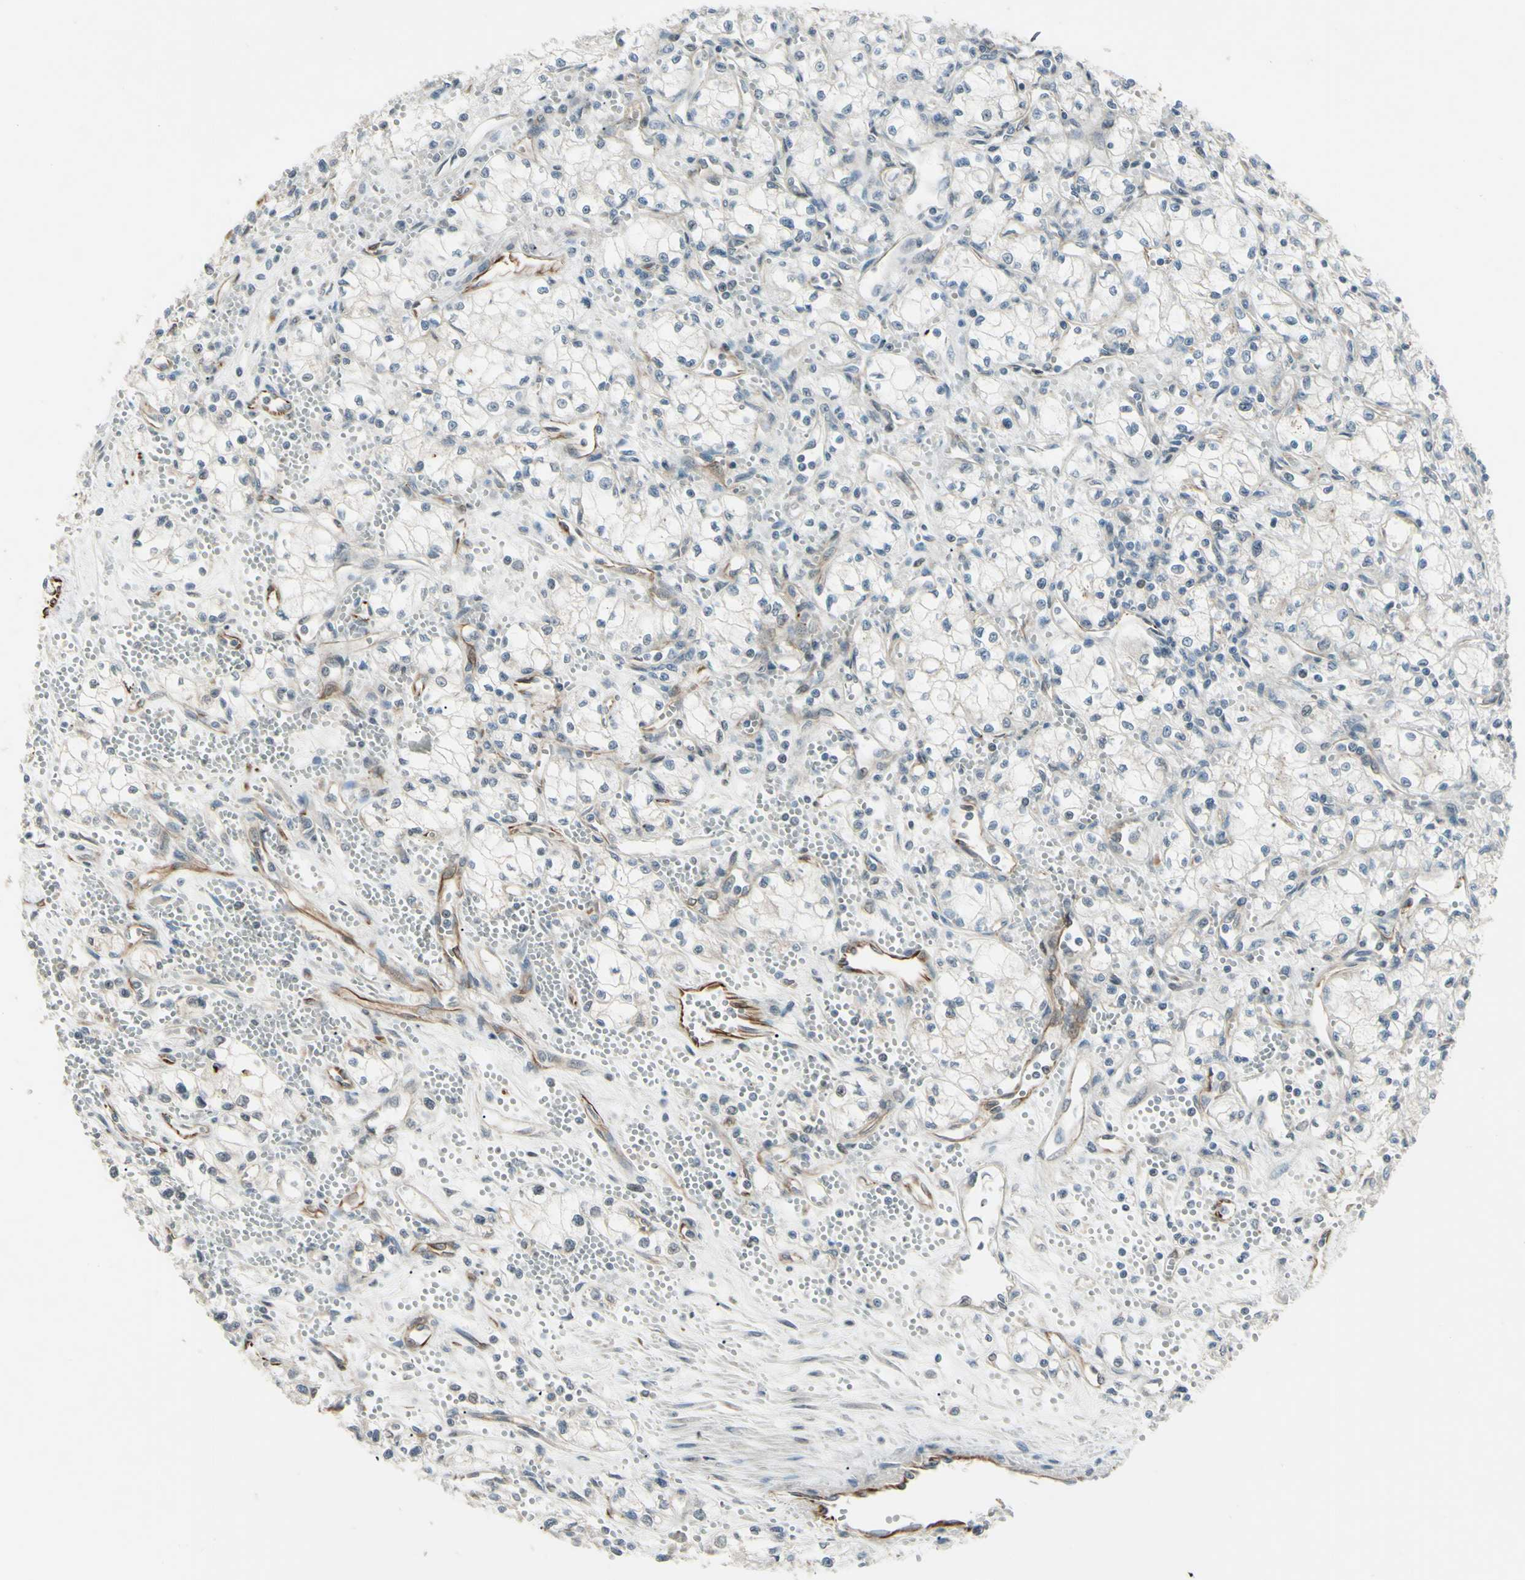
{"staining": {"intensity": "negative", "quantity": "none", "location": "none"}, "tissue": "renal cancer", "cell_type": "Tumor cells", "image_type": "cancer", "snomed": [{"axis": "morphology", "description": "Normal tissue, NOS"}, {"axis": "morphology", "description": "Adenocarcinoma, NOS"}, {"axis": "topography", "description": "Kidney"}], "caption": "This is an IHC micrograph of renal cancer (adenocarcinoma). There is no staining in tumor cells.", "gene": "FGFR2", "patient": {"sex": "male", "age": 59}}